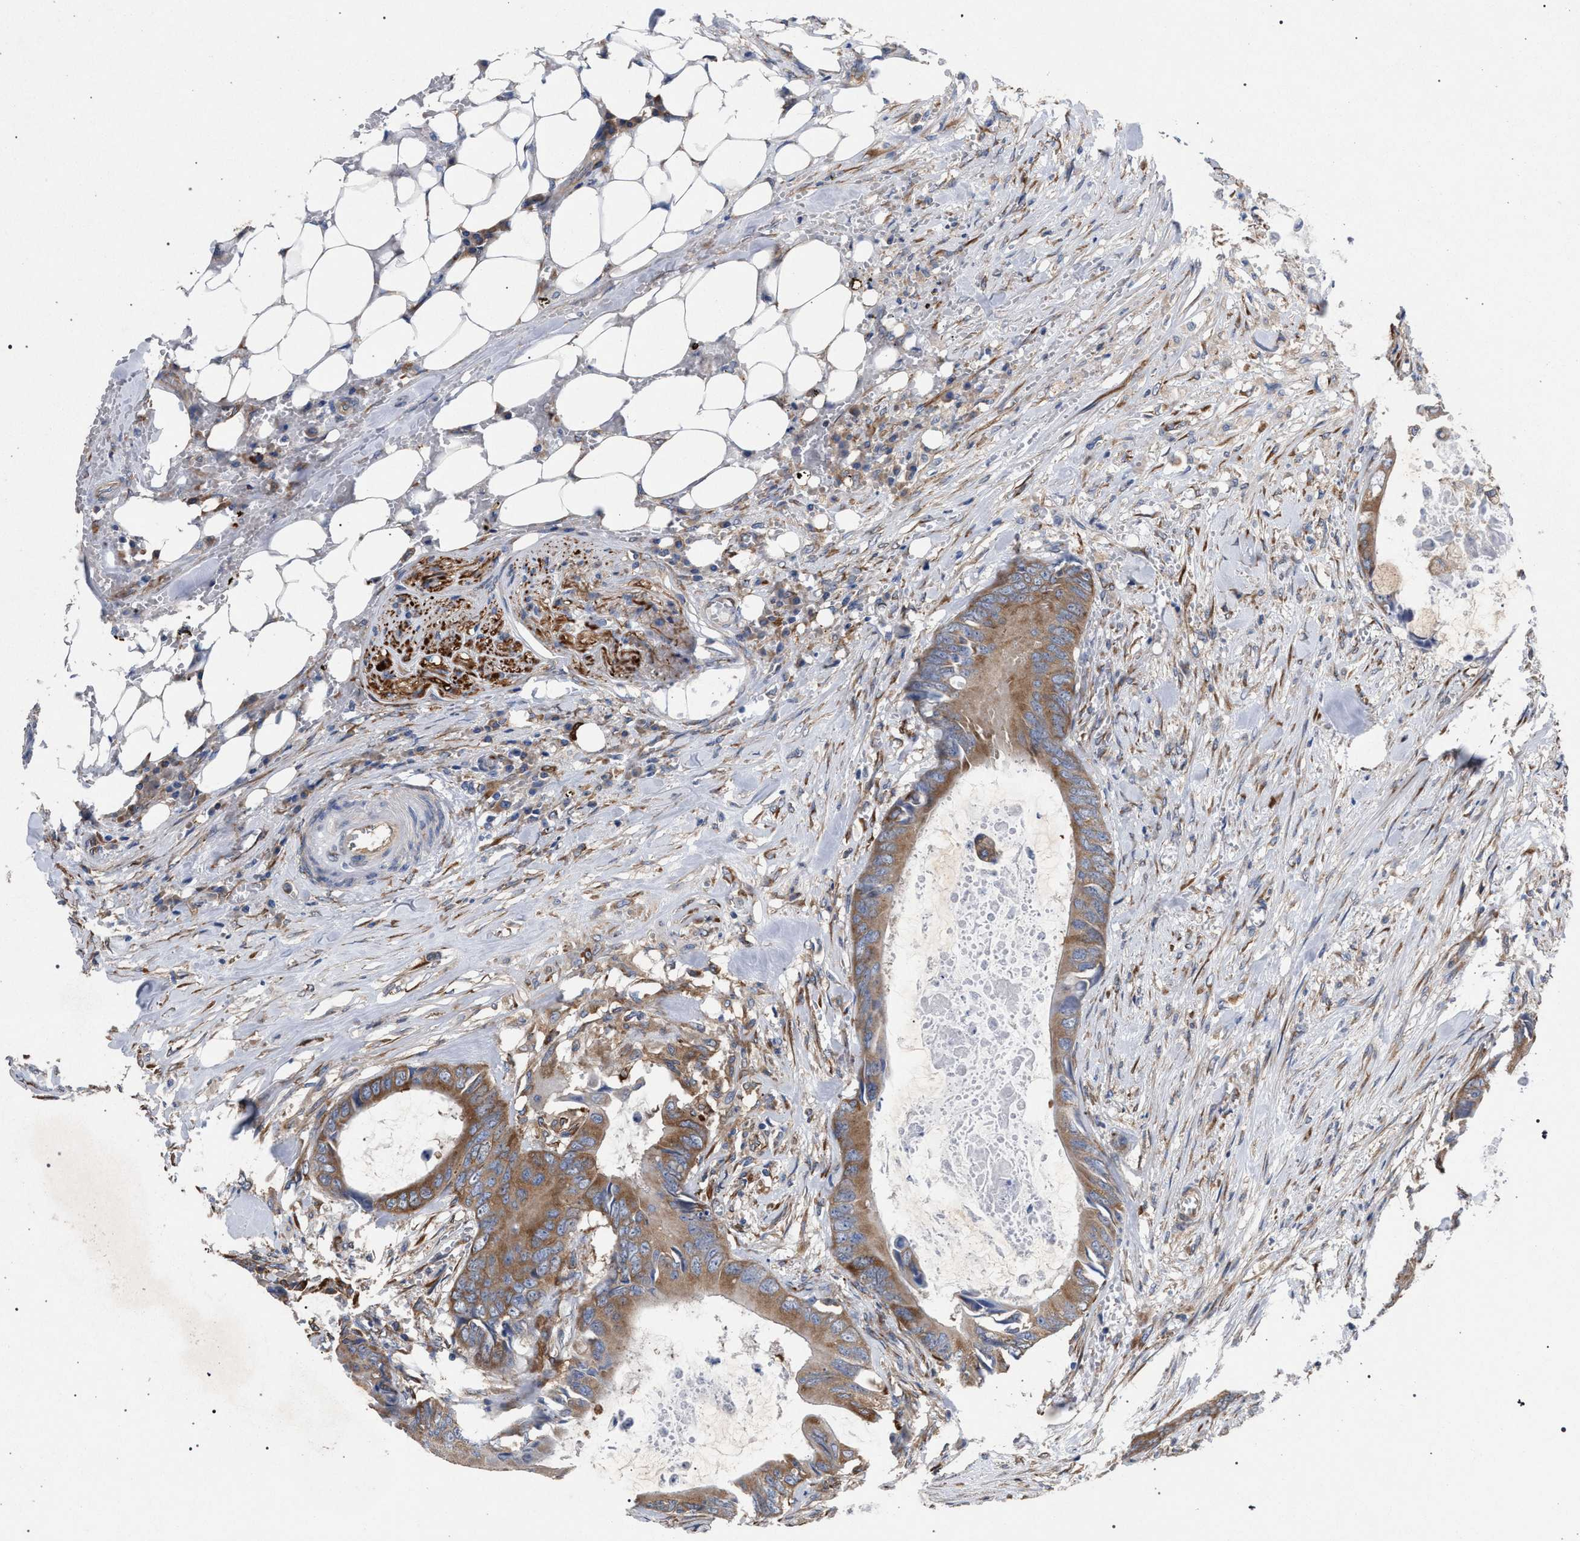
{"staining": {"intensity": "moderate", "quantity": ">75%", "location": "cytoplasmic/membranous"}, "tissue": "colorectal cancer", "cell_type": "Tumor cells", "image_type": "cancer", "snomed": [{"axis": "morphology", "description": "Normal tissue, NOS"}, {"axis": "morphology", "description": "Adenocarcinoma, NOS"}, {"axis": "topography", "description": "Rectum"}, {"axis": "topography", "description": "Peripheral nerve tissue"}], "caption": "Immunohistochemical staining of human colorectal cancer demonstrates medium levels of moderate cytoplasmic/membranous staining in about >75% of tumor cells. The staining was performed using DAB (3,3'-diaminobenzidine) to visualize the protein expression in brown, while the nuclei were stained in blue with hematoxylin (Magnification: 20x).", "gene": "CDR2L", "patient": {"sex": "female", "age": 77}}